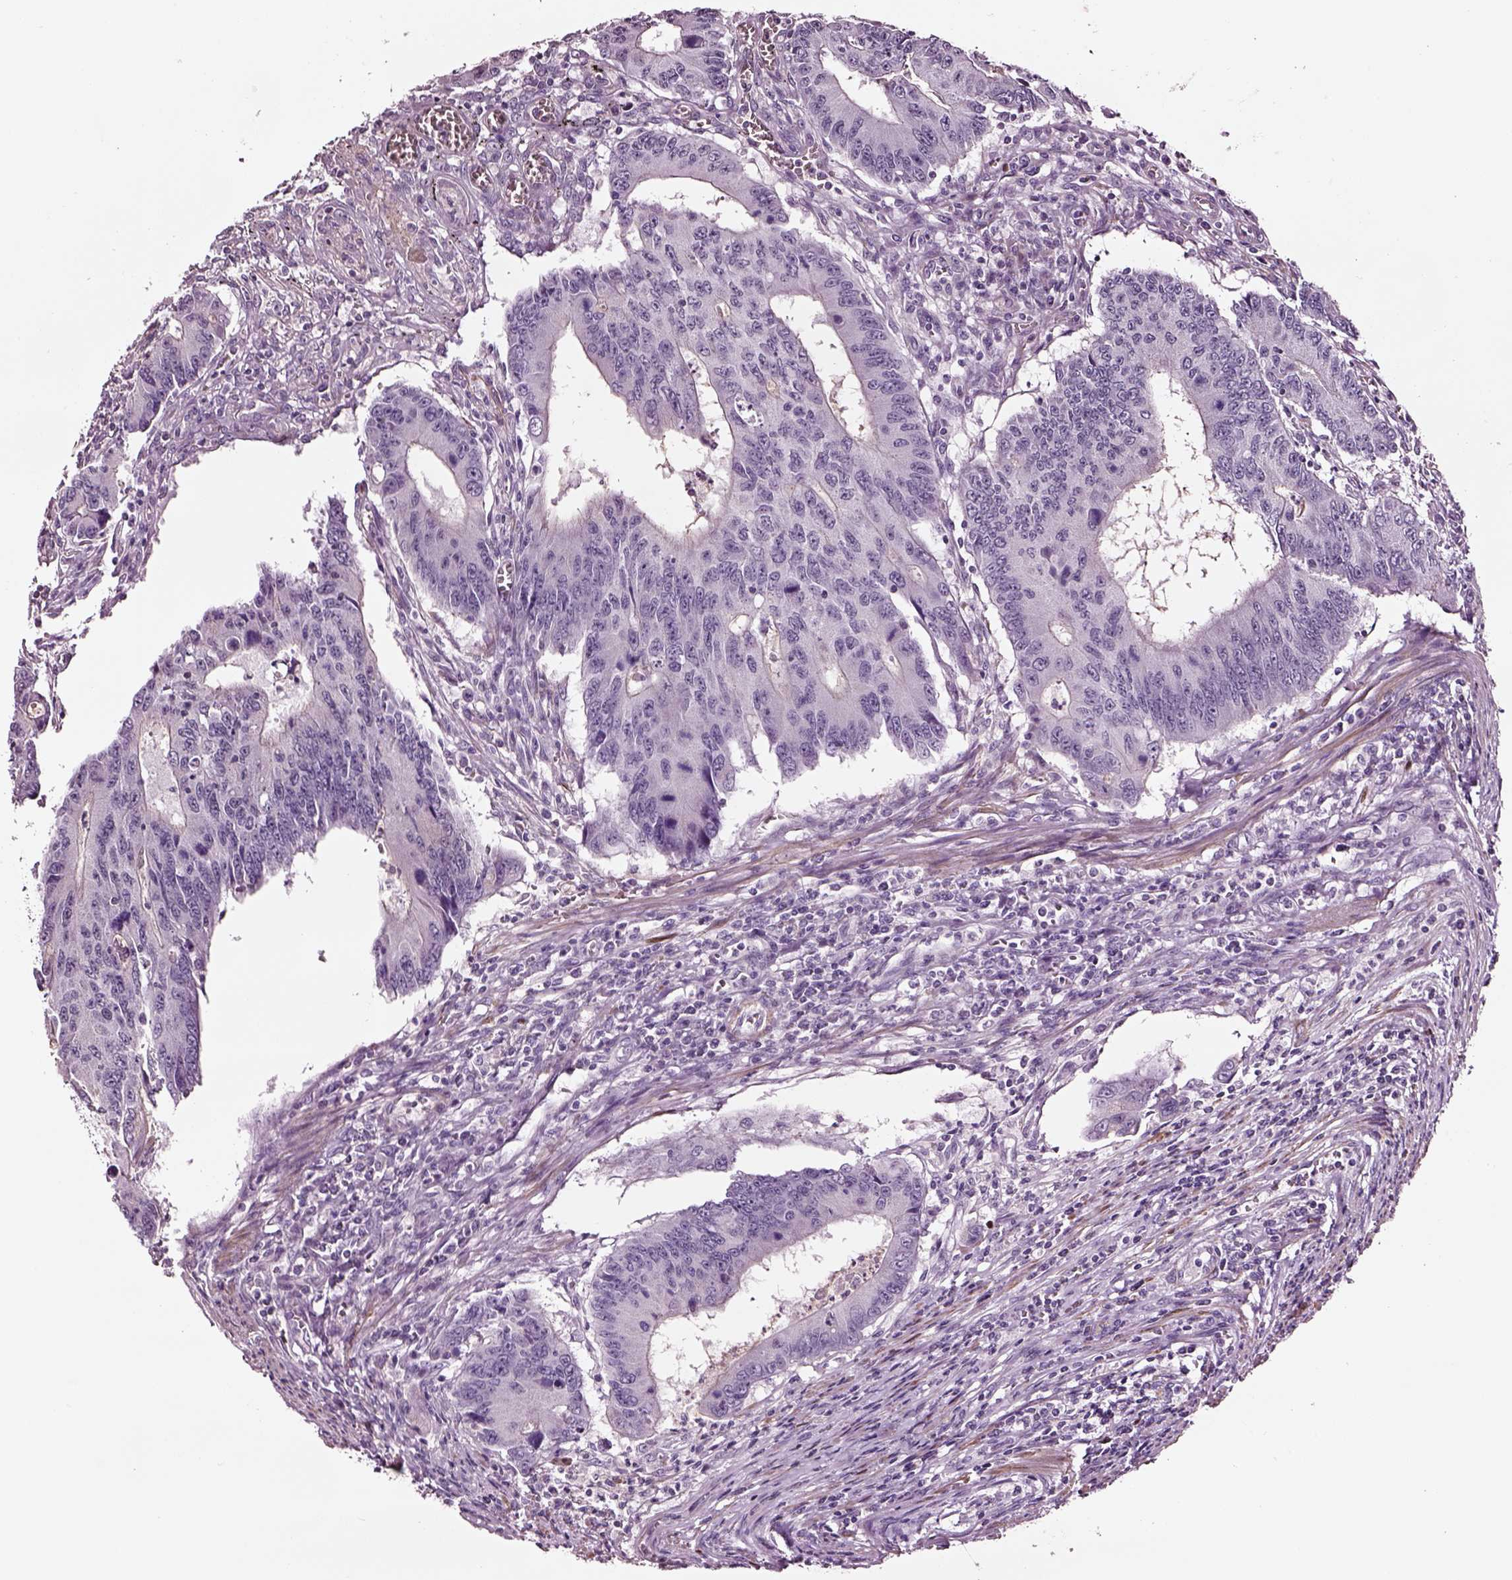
{"staining": {"intensity": "negative", "quantity": "none", "location": "none"}, "tissue": "colorectal cancer", "cell_type": "Tumor cells", "image_type": "cancer", "snomed": [{"axis": "morphology", "description": "Adenocarcinoma, NOS"}, {"axis": "topography", "description": "Colon"}], "caption": "Protein analysis of adenocarcinoma (colorectal) exhibits no significant positivity in tumor cells.", "gene": "SOX10", "patient": {"sex": "male", "age": 53}}